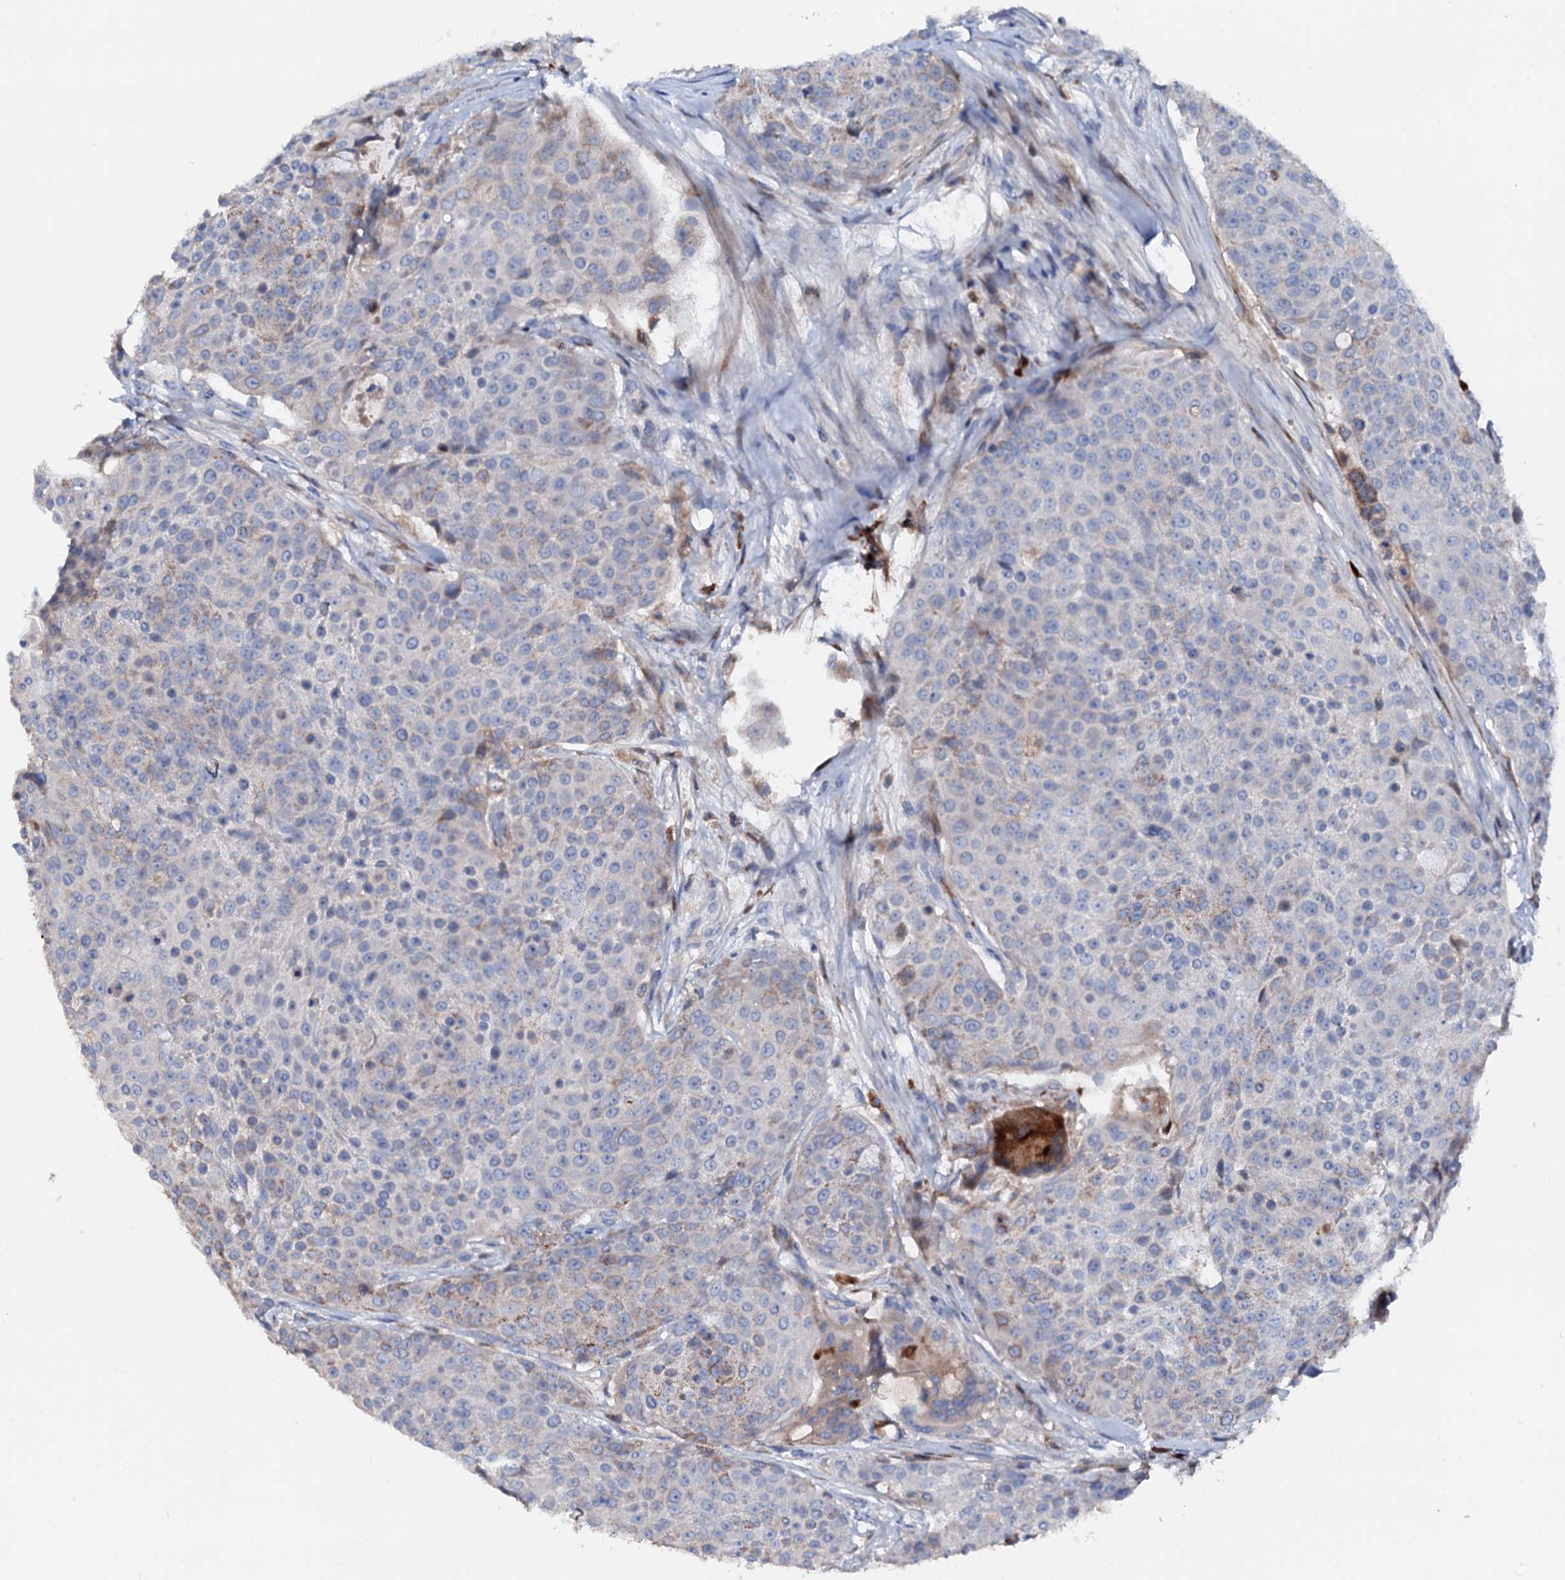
{"staining": {"intensity": "negative", "quantity": "none", "location": "none"}, "tissue": "urothelial cancer", "cell_type": "Tumor cells", "image_type": "cancer", "snomed": [{"axis": "morphology", "description": "Urothelial carcinoma, High grade"}, {"axis": "topography", "description": "Urinary bladder"}], "caption": "IHC of human high-grade urothelial carcinoma displays no expression in tumor cells.", "gene": "SLC10A7", "patient": {"sex": "female", "age": 63}}